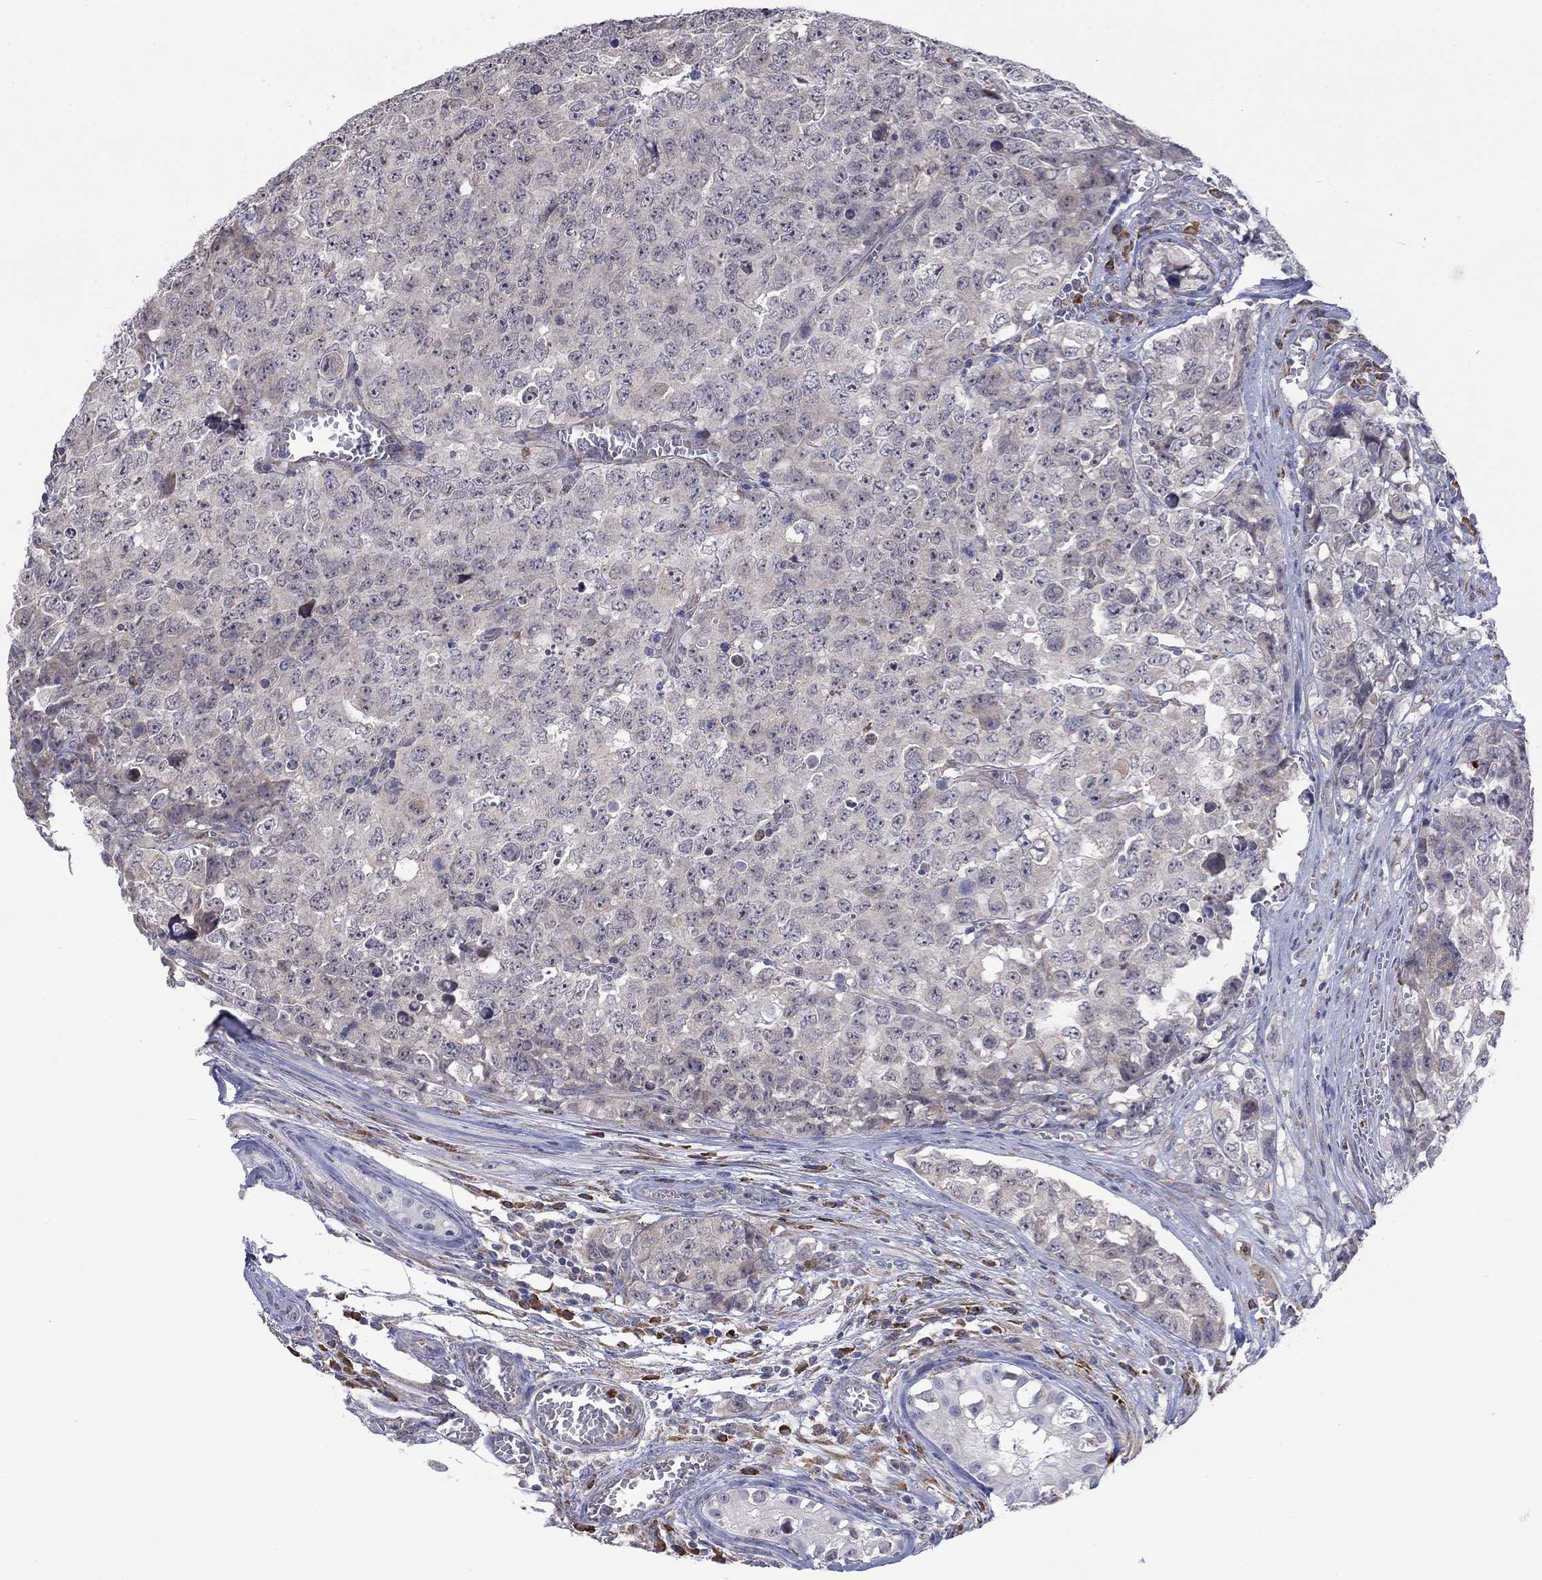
{"staining": {"intensity": "negative", "quantity": "none", "location": "none"}, "tissue": "testis cancer", "cell_type": "Tumor cells", "image_type": "cancer", "snomed": [{"axis": "morphology", "description": "Carcinoma, Embryonal, NOS"}, {"axis": "topography", "description": "Testis"}], "caption": "A high-resolution image shows immunohistochemistry staining of embryonal carcinoma (testis), which reveals no significant expression in tumor cells.", "gene": "MTRFR", "patient": {"sex": "male", "age": 23}}